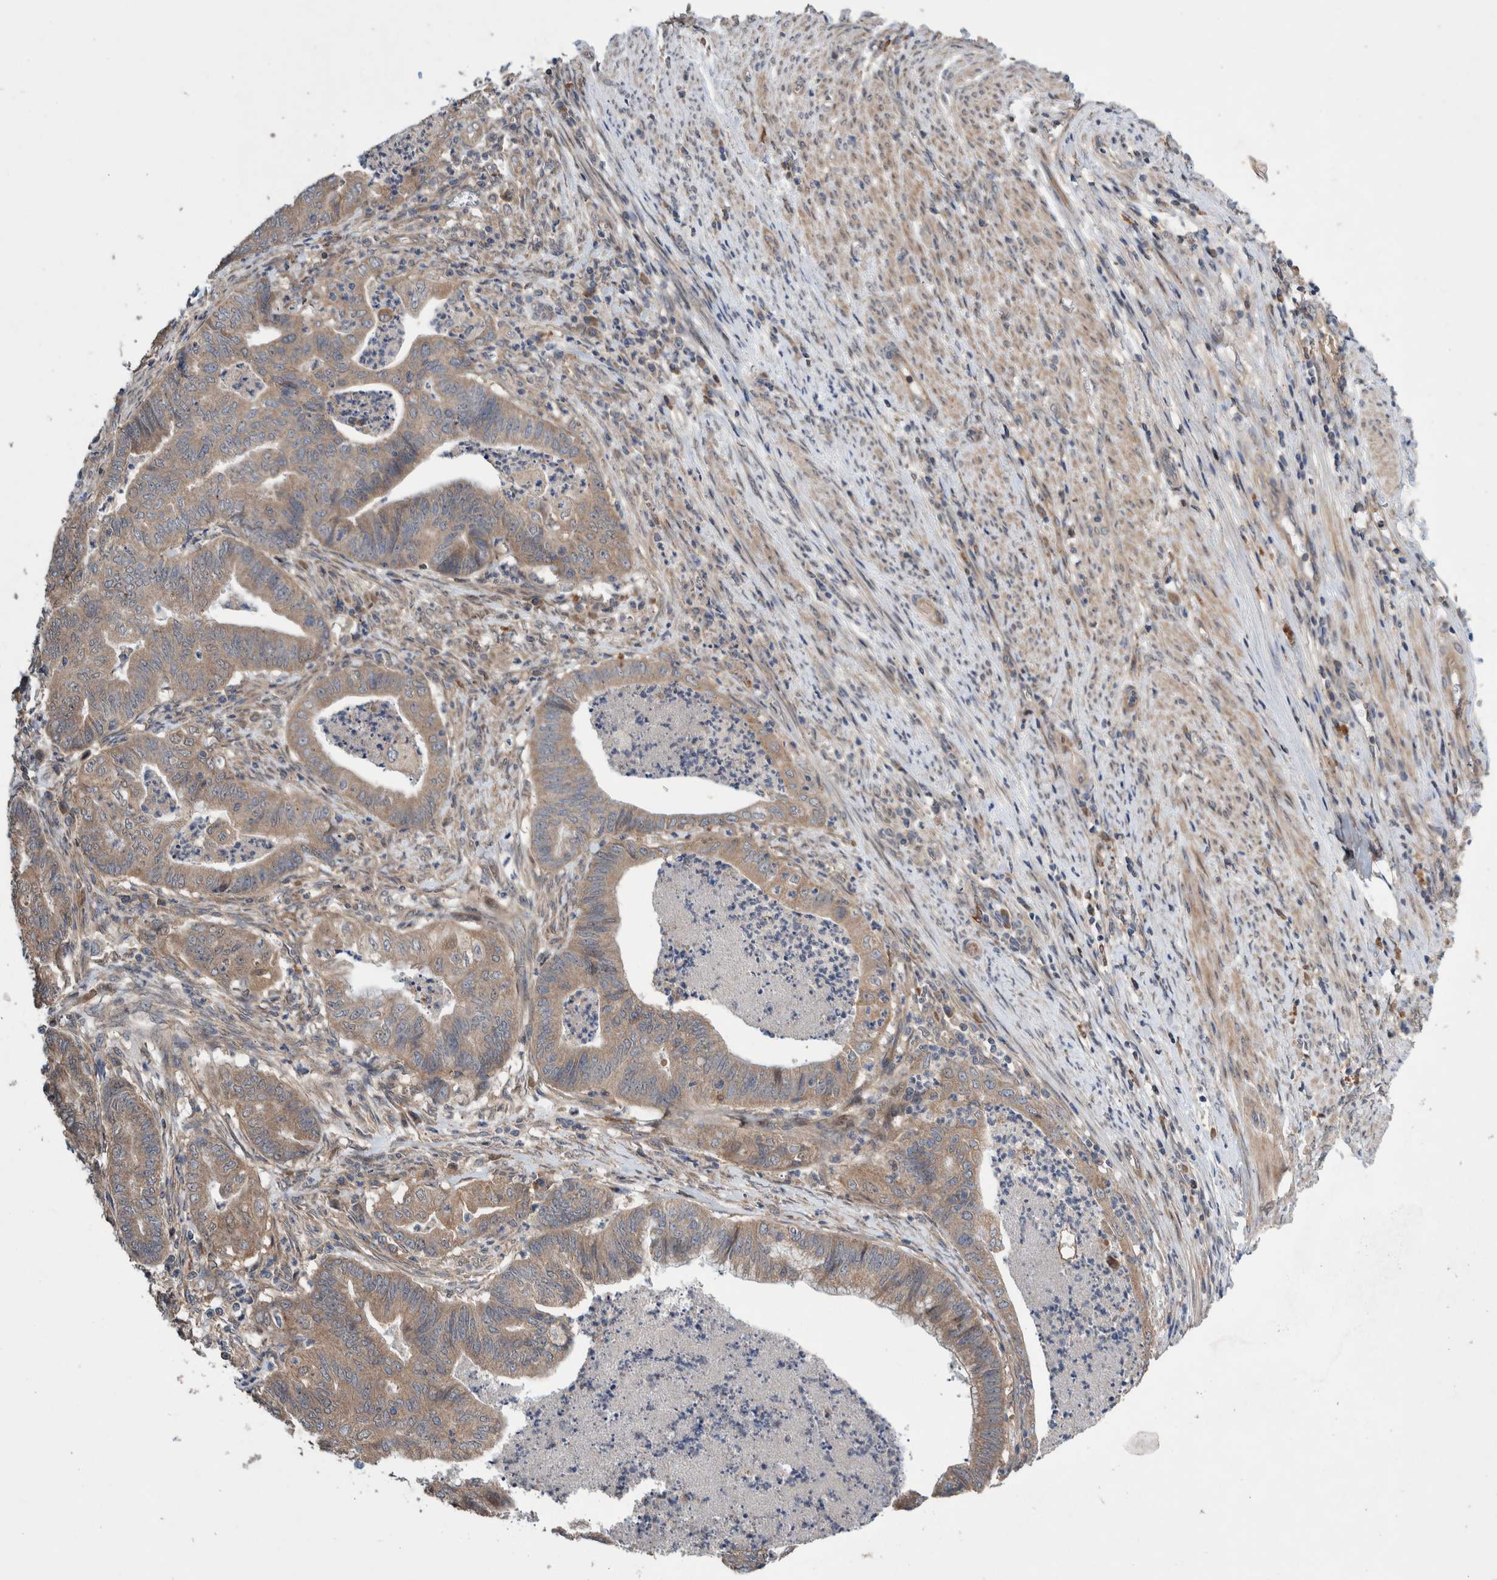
{"staining": {"intensity": "weak", "quantity": ">75%", "location": "cytoplasmic/membranous"}, "tissue": "endometrial cancer", "cell_type": "Tumor cells", "image_type": "cancer", "snomed": [{"axis": "morphology", "description": "Polyp, NOS"}, {"axis": "morphology", "description": "Adenocarcinoma, NOS"}, {"axis": "morphology", "description": "Adenoma, NOS"}, {"axis": "topography", "description": "Endometrium"}], "caption": "Adenocarcinoma (endometrial) stained for a protein (brown) exhibits weak cytoplasmic/membranous positive staining in approximately >75% of tumor cells.", "gene": "PIK3R6", "patient": {"sex": "female", "age": 79}}